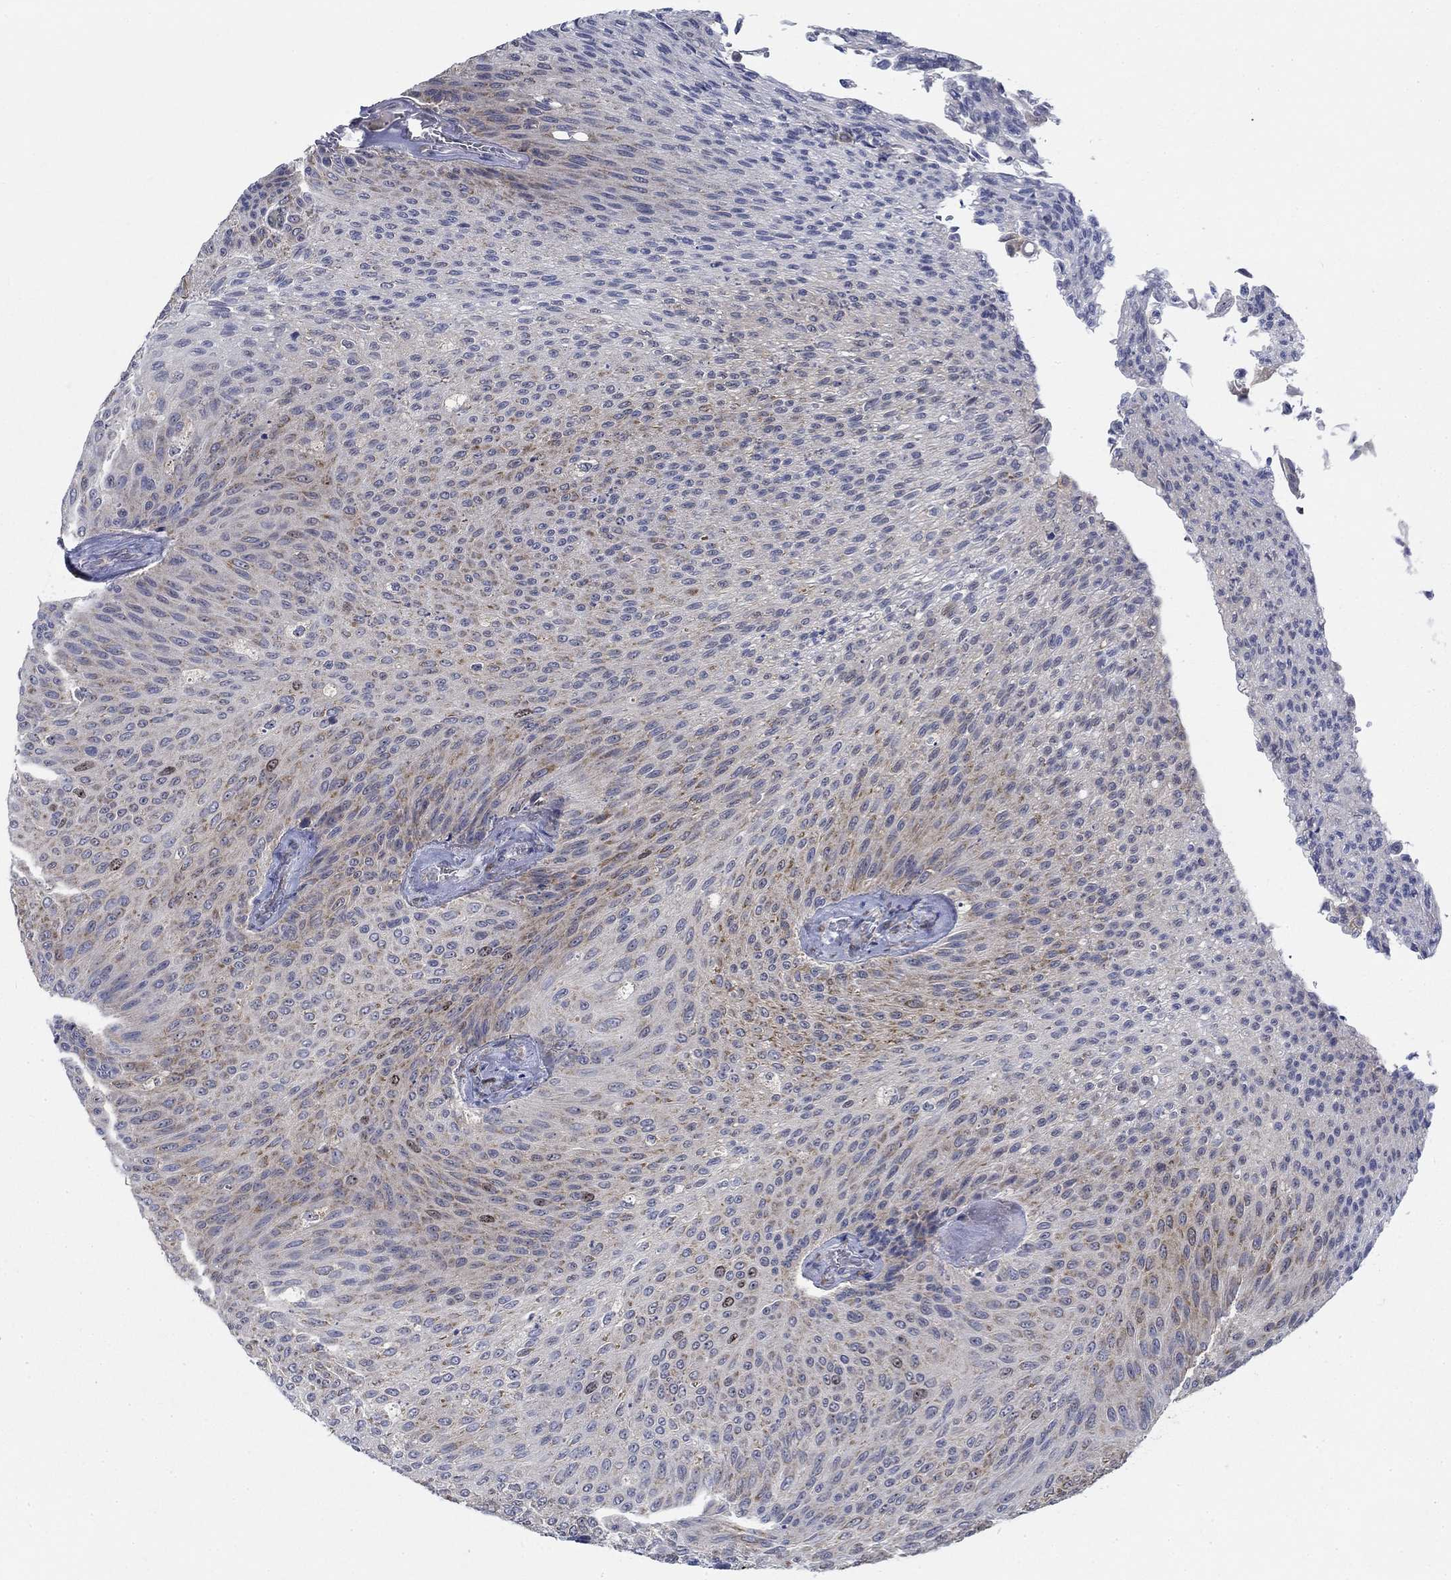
{"staining": {"intensity": "weak", "quantity": "25%-75%", "location": "cytoplasmic/membranous"}, "tissue": "urothelial cancer", "cell_type": "Tumor cells", "image_type": "cancer", "snomed": [{"axis": "morphology", "description": "Urothelial carcinoma, Low grade"}, {"axis": "topography", "description": "Ureter, NOS"}, {"axis": "topography", "description": "Urinary bladder"}], "caption": "Tumor cells display low levels of weak cytoplasmic/membranous positivity in about 25%-75% of cells in human urothelial cancer.", "gene": "MMP24", "patient": {"sex": "male", "age": 78}}